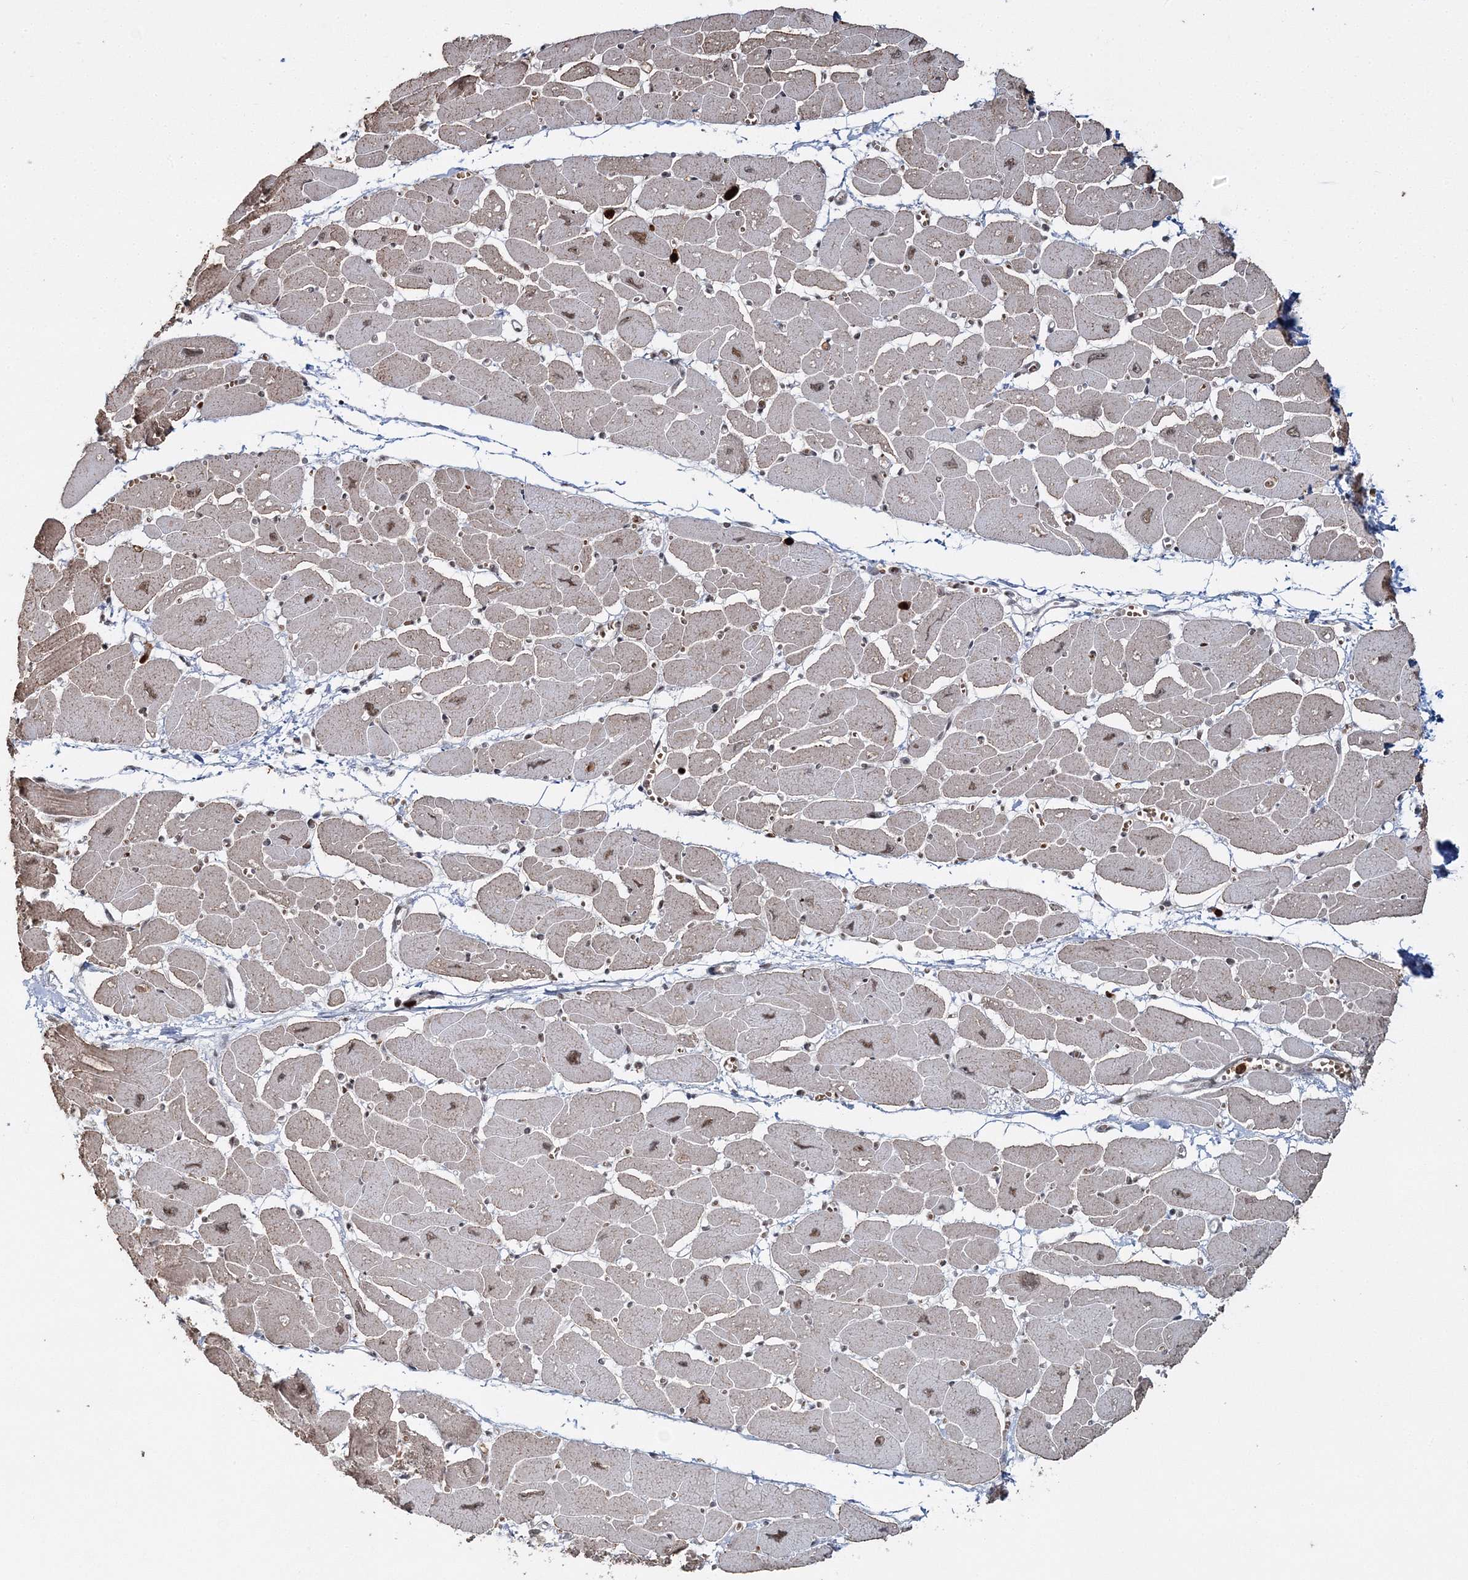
{"staining": {"intensity": "moderate", "quantity": ">75%", "location": "cytoplasmic/membranous,nuclear"}, "tissue": "heart muscle", "cell_type": "Cardiomyocytes", "image_type": "normal", "snomed": [{"axis": "morphology", "description": "Normal tissue, NOS"}, {"axis": "topography", "description": "Heart"}], "caption": "Moderate cytoplasmic/membranous,nuclear protein staining is appreciated in approximately >75% of cardiomyocytes in heart muscle.", "gene": "ENSG00000290315", "patient": {"sex": "female", "age": 54}}